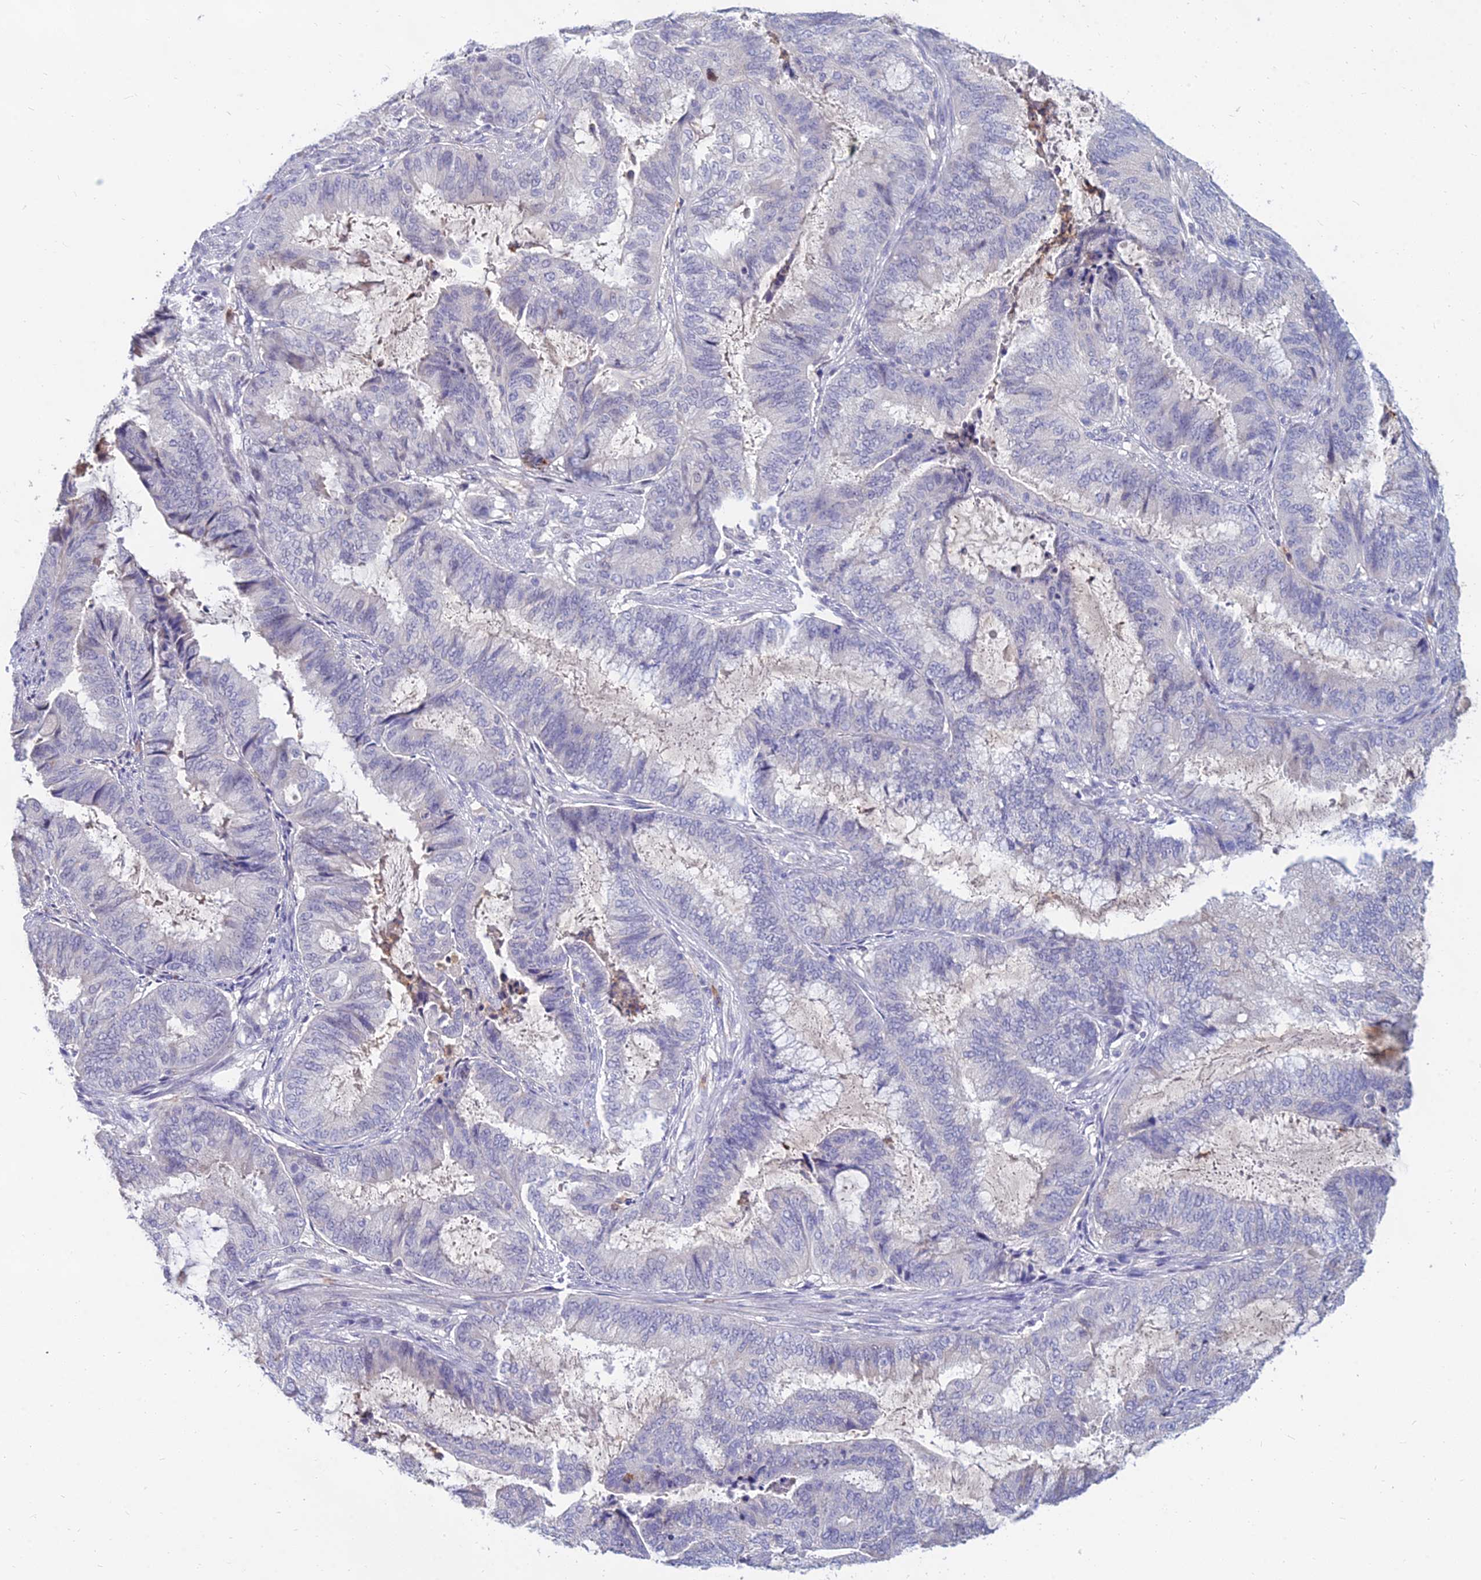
{"staining": {"intensity": "negative", "quantity": "none", "location": "none"}, "tissue": "endometrial cancer", "cell_type": "Tumor cells", "image_type": "cancer", "snomed": [{"axis": "morphology", "description": "Adenocarcinoma, NOS"}, {"axis": "topography", "description": "Endometrium"}], "caption": "The immunohistochemistry (IHC) micrograph has no significant staining in tumor cells of endometrial cancer tissue.", "gene": "GOLGA6D", "patient": {"sex": "female", "age": 51}}